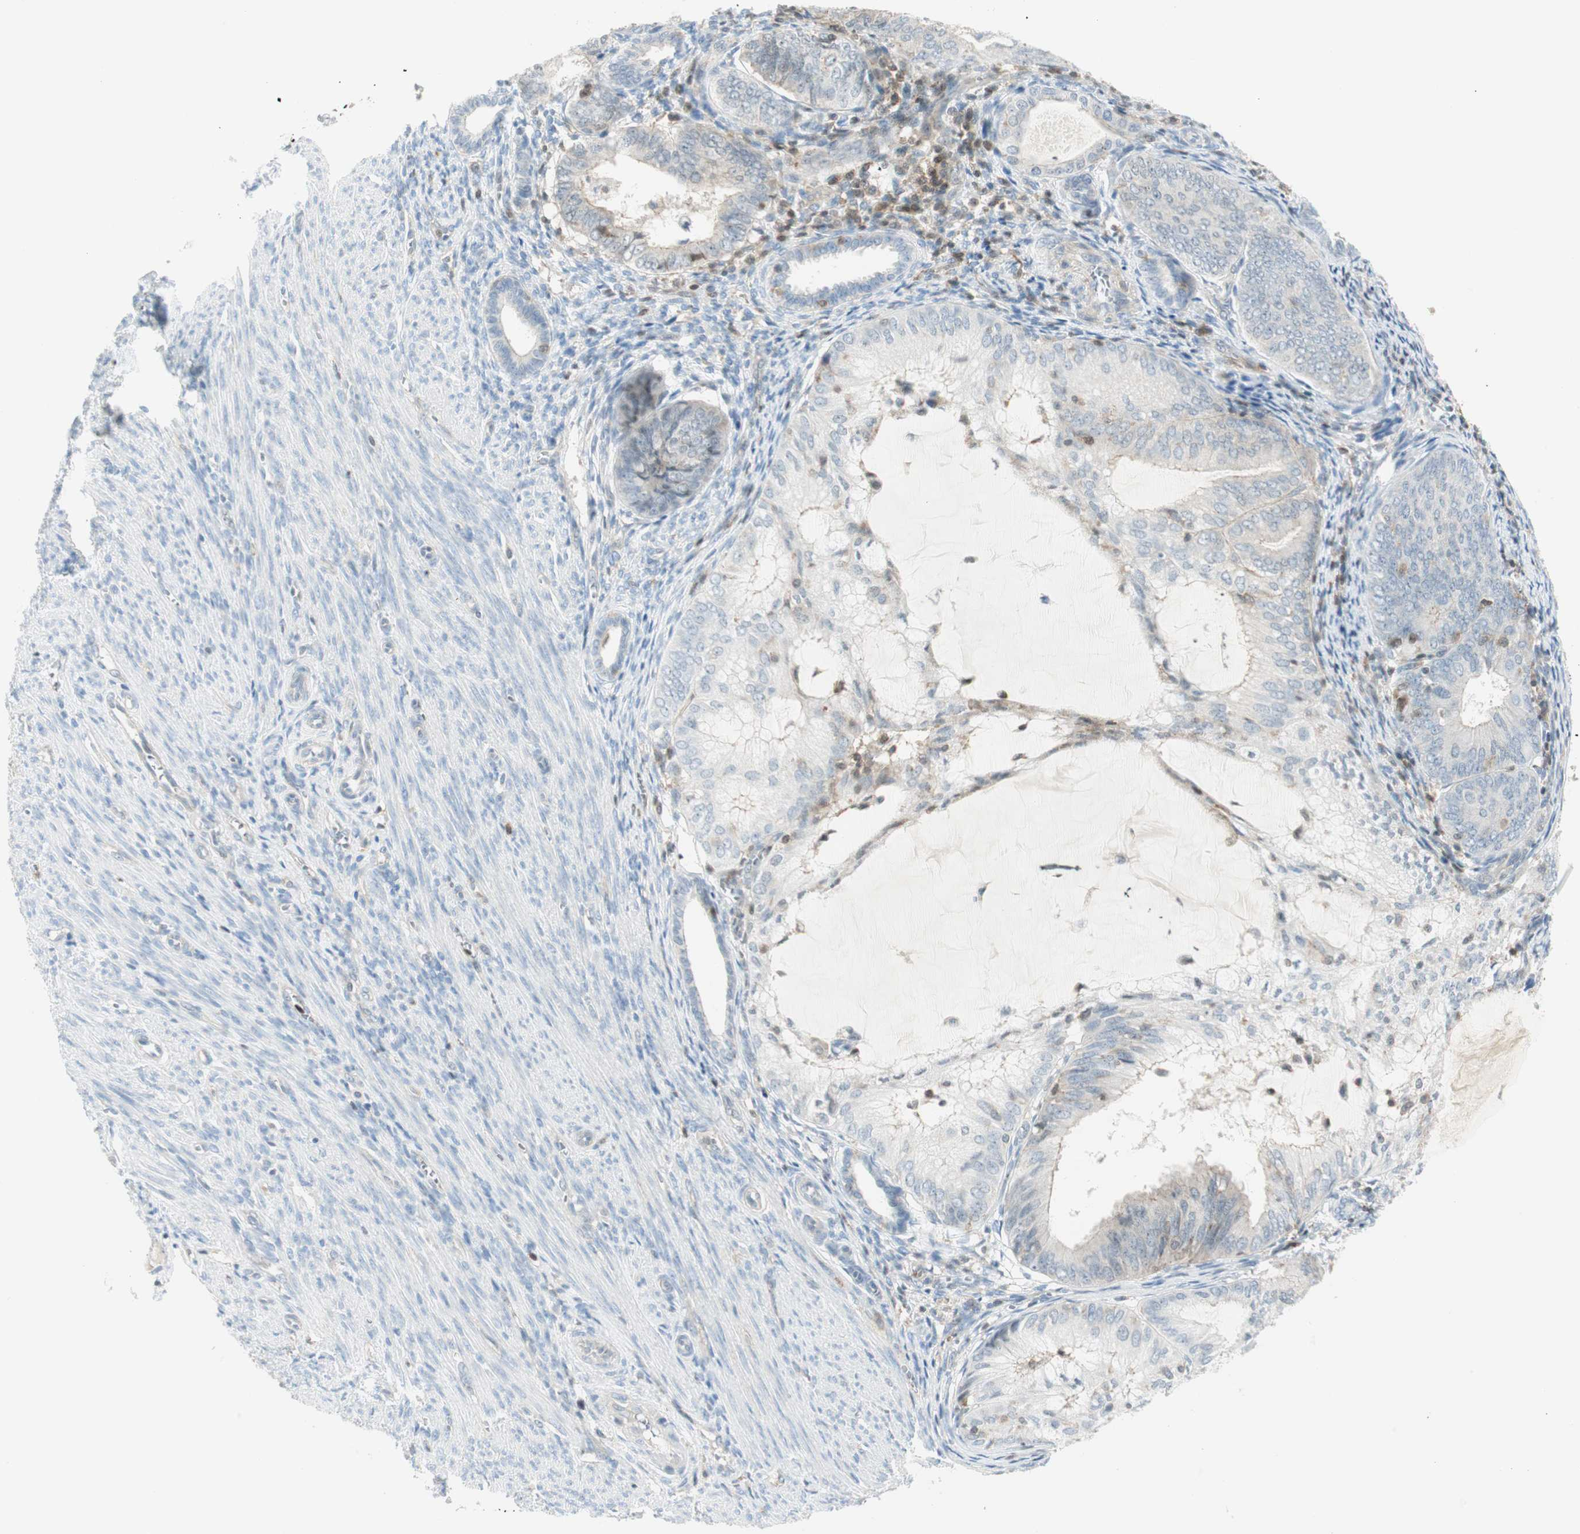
{"staining": {"intensity": "negative", "quantity": "none", "location": "none"}, "tissue": "endometrial cancer", "cell_type": "Tumor cells", "image_type": "cancer", "snomed": [{"axis": "morphology", "description": "Adenocarcinoma, NOS"}, {"axis": "topography", "description": "Endometrium"}], "caption": "Immunohistochemistry (IHC) histopathology image of adenocarcinoma (endometrial) stained for a protein (brown), which shows no staining in tumor cells.", "gene": "PPP1CA", "patient": {"sex": "female", "age": 81}}